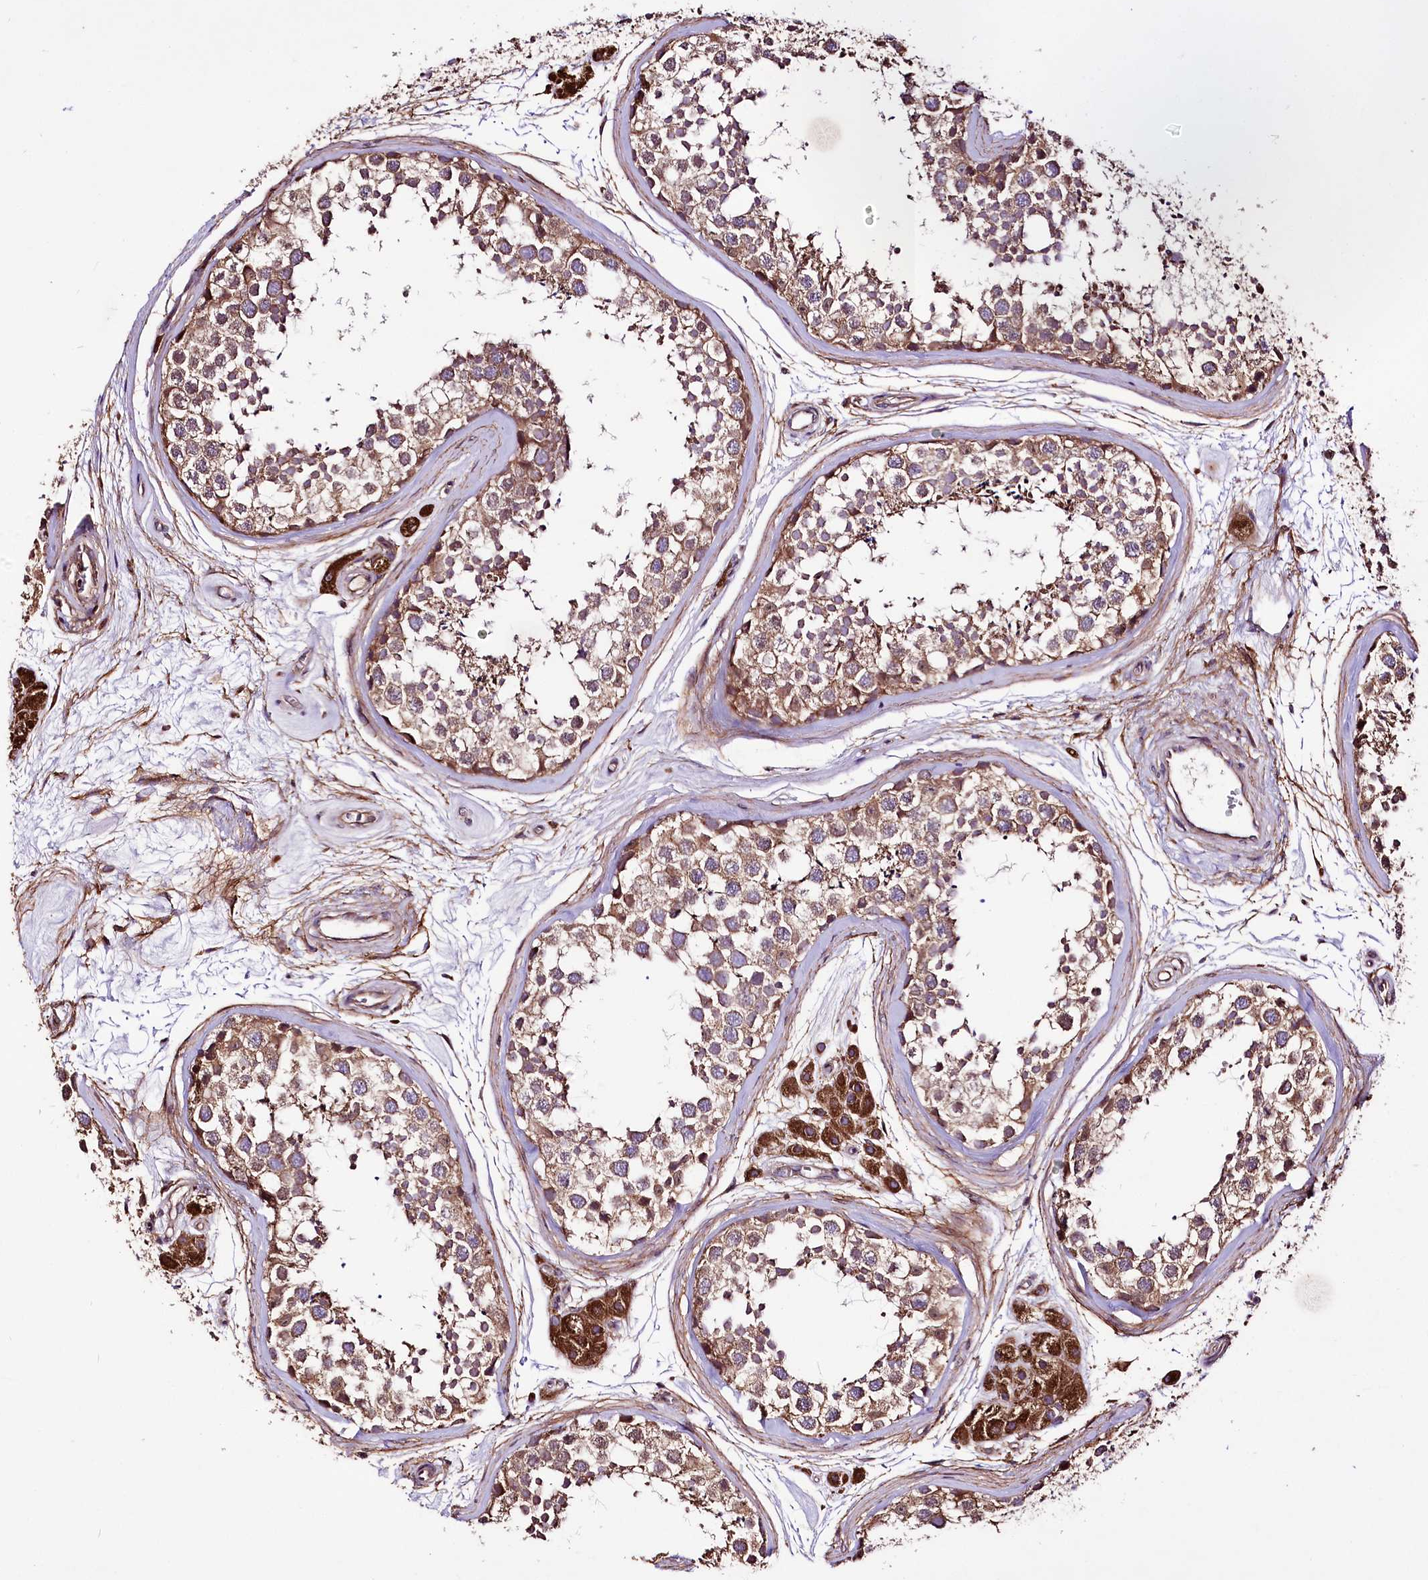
{"staining": {"intensity": "moderate", "quantity": "25%-75%", "location": "cytoplasmic/membranous"}, "tissue": "testis", "cell_type": "Cells in seminiferous ducts", "image_type": "normal", "snomed": [{"axis": "morphology", "description": "Normal tissue, NOS"}, {"axis": "topography", "description": "Testis"}], "caption": "DAB (3,3'-diaminobenzidine) immunohistochemical staining of benign human testis displays moderate cytoplasmic/membranous protein staining in about 25%-75% of cells in seminiferous ducts. (IHC, brightfield microscopy, high magnification).", "gene": "WWC1", "patient": {"sex": "male", "age": 56}}